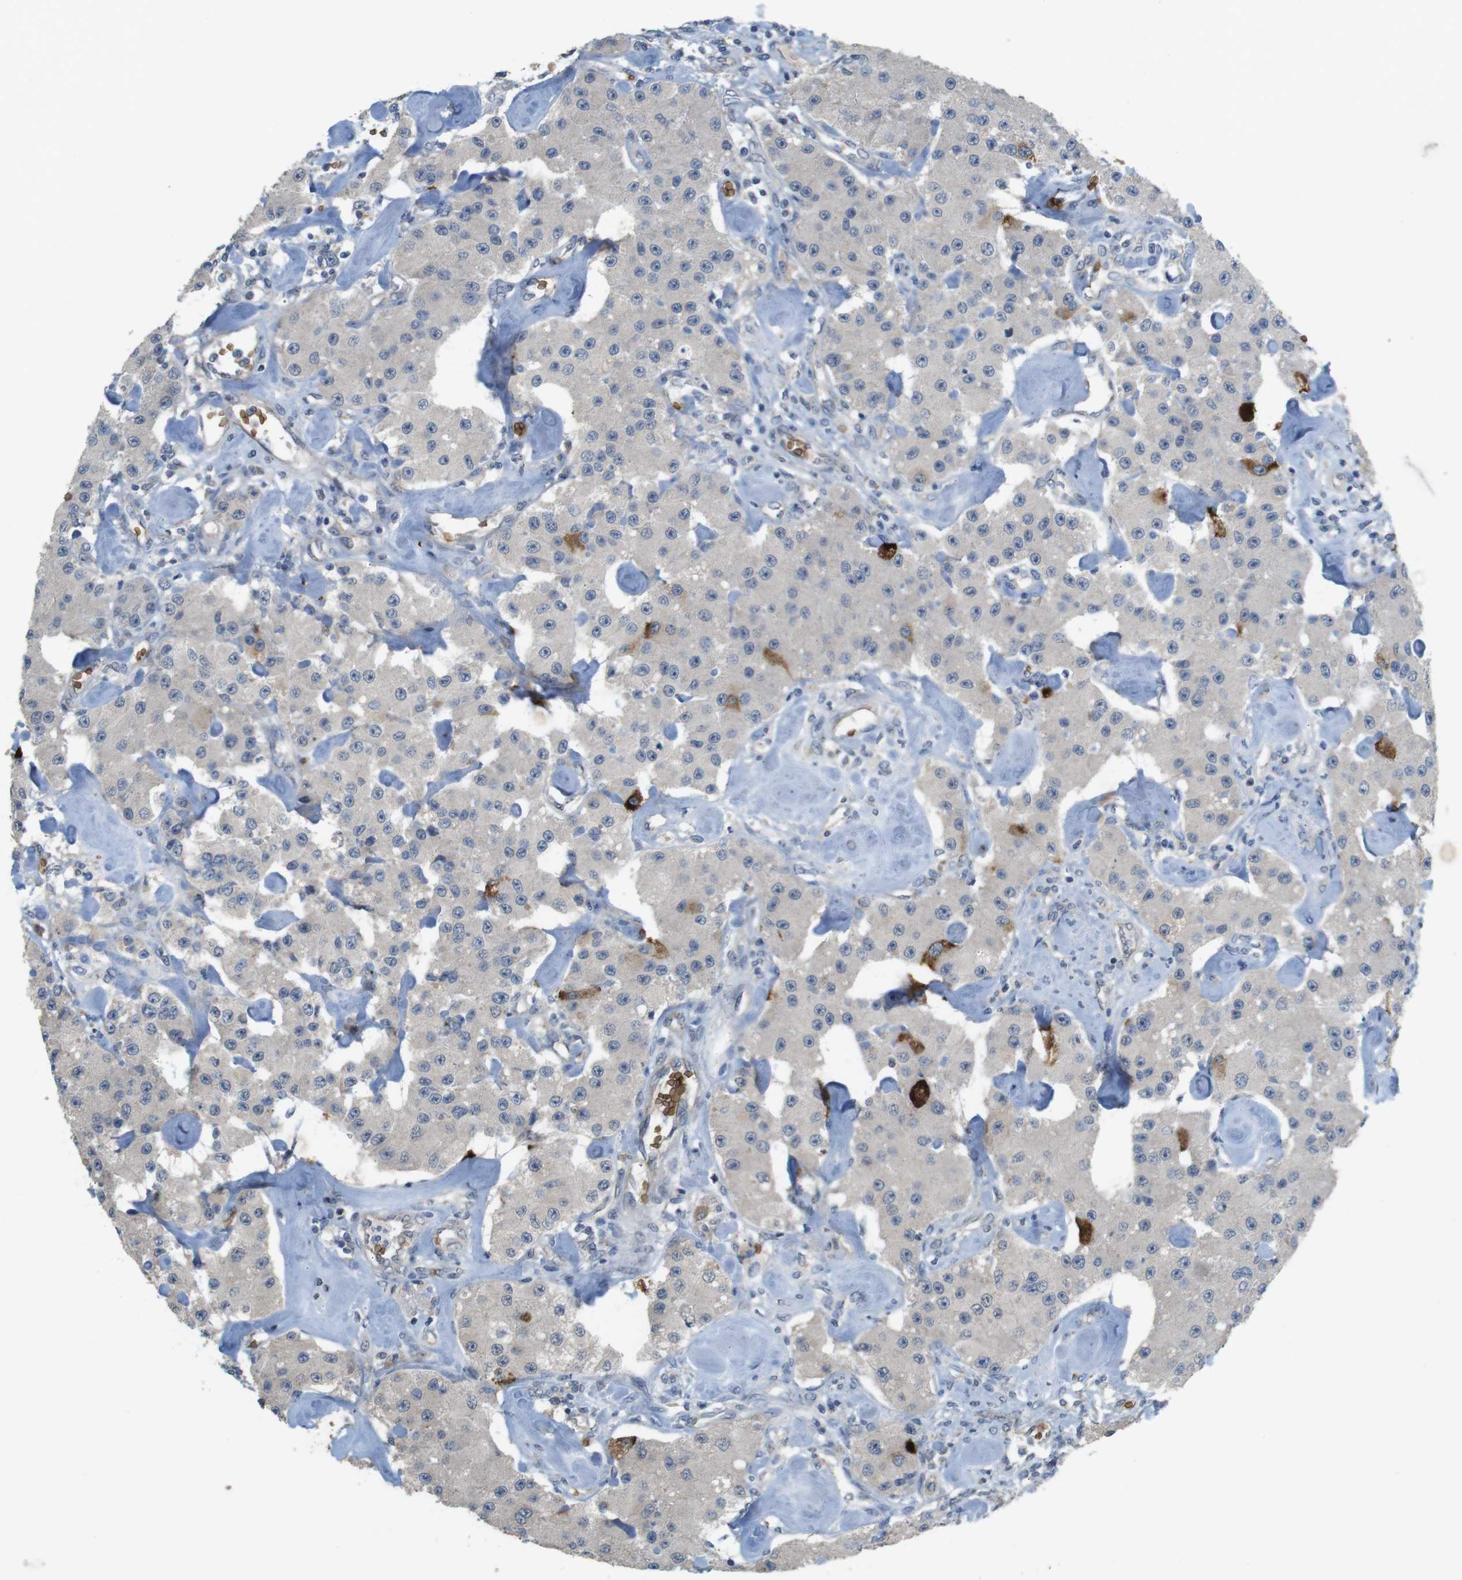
{"staining": {"intensity": "negative", "quantity": "none", "location": "none"}, "tissue": "carcinoid", "cell_type": "Tumor cells", "image_type": "cancer", "snomed": [{"axis": "morphology", "description": "Carcinoid, malignant, NOS"}, {"axis": "topography", "description": "Pancreas"}], "caption": "Tumor cells are negative for protein expression in human carcinoid.", "gene": "GYPA", "patient": {"sex": "male", "age": 41}}